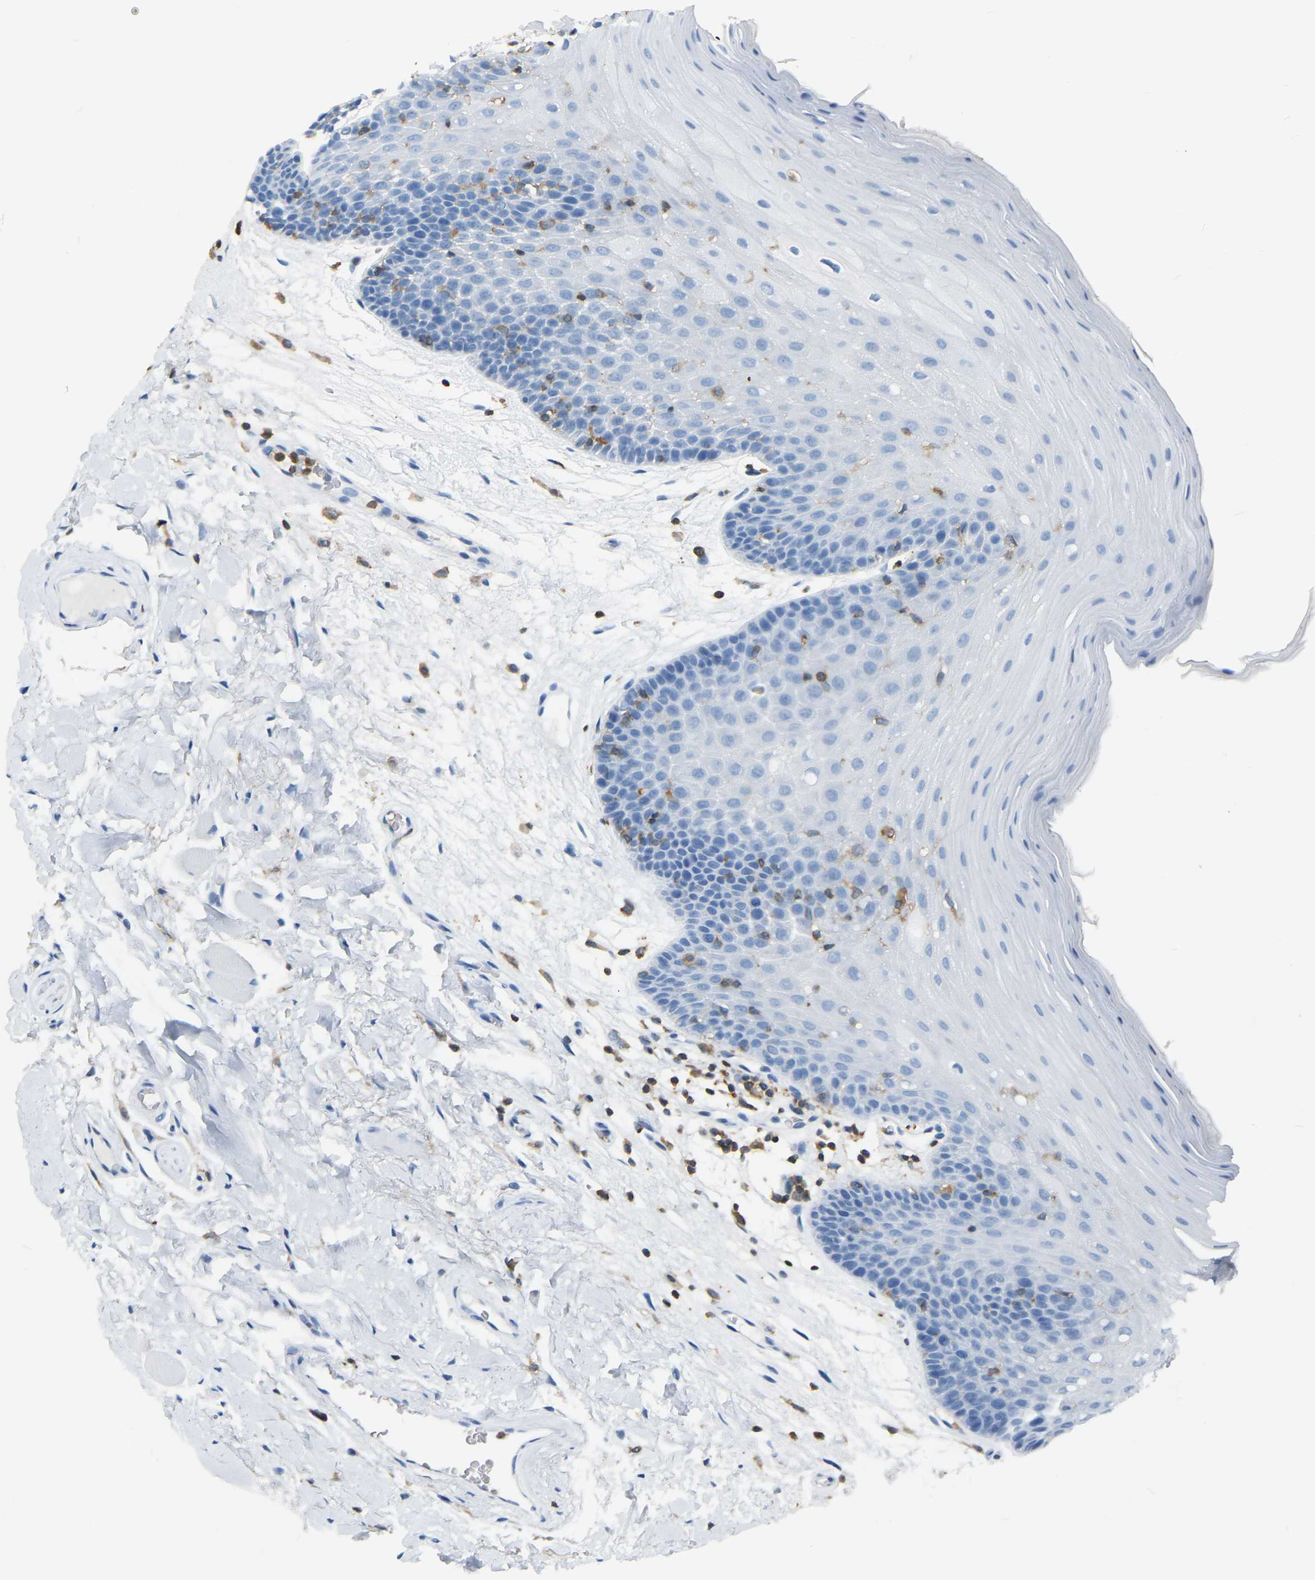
{"staining": {"intensity": "negative", "quantity": "none", "location": "none"}, "tissue": "oral mucosa", "cell_type": "Squamous epithelial cells", "image_type": "normal", "snomed": [{"axis": "morphology", "description": "Normal tissue, NOS"}, {"axis": "morphology", "description": "Squamous cell carcinoma, NOS"}, {"axis": "topography", "description": "Oral tissue"}, {"axis": "topography", "description": "Head-Neck"}], "caption": "Squamous epithelial cells are negative for protein expression in benign human oral mucosa. Brightfield microscopy of IHC stained with DAB (3,3'-diaminobenzidine) (brown) and hematoxylin (blue), captured at high magnification.", "gene": "ARHGAP45", "patient": {"sex": "male", "age": 71}}